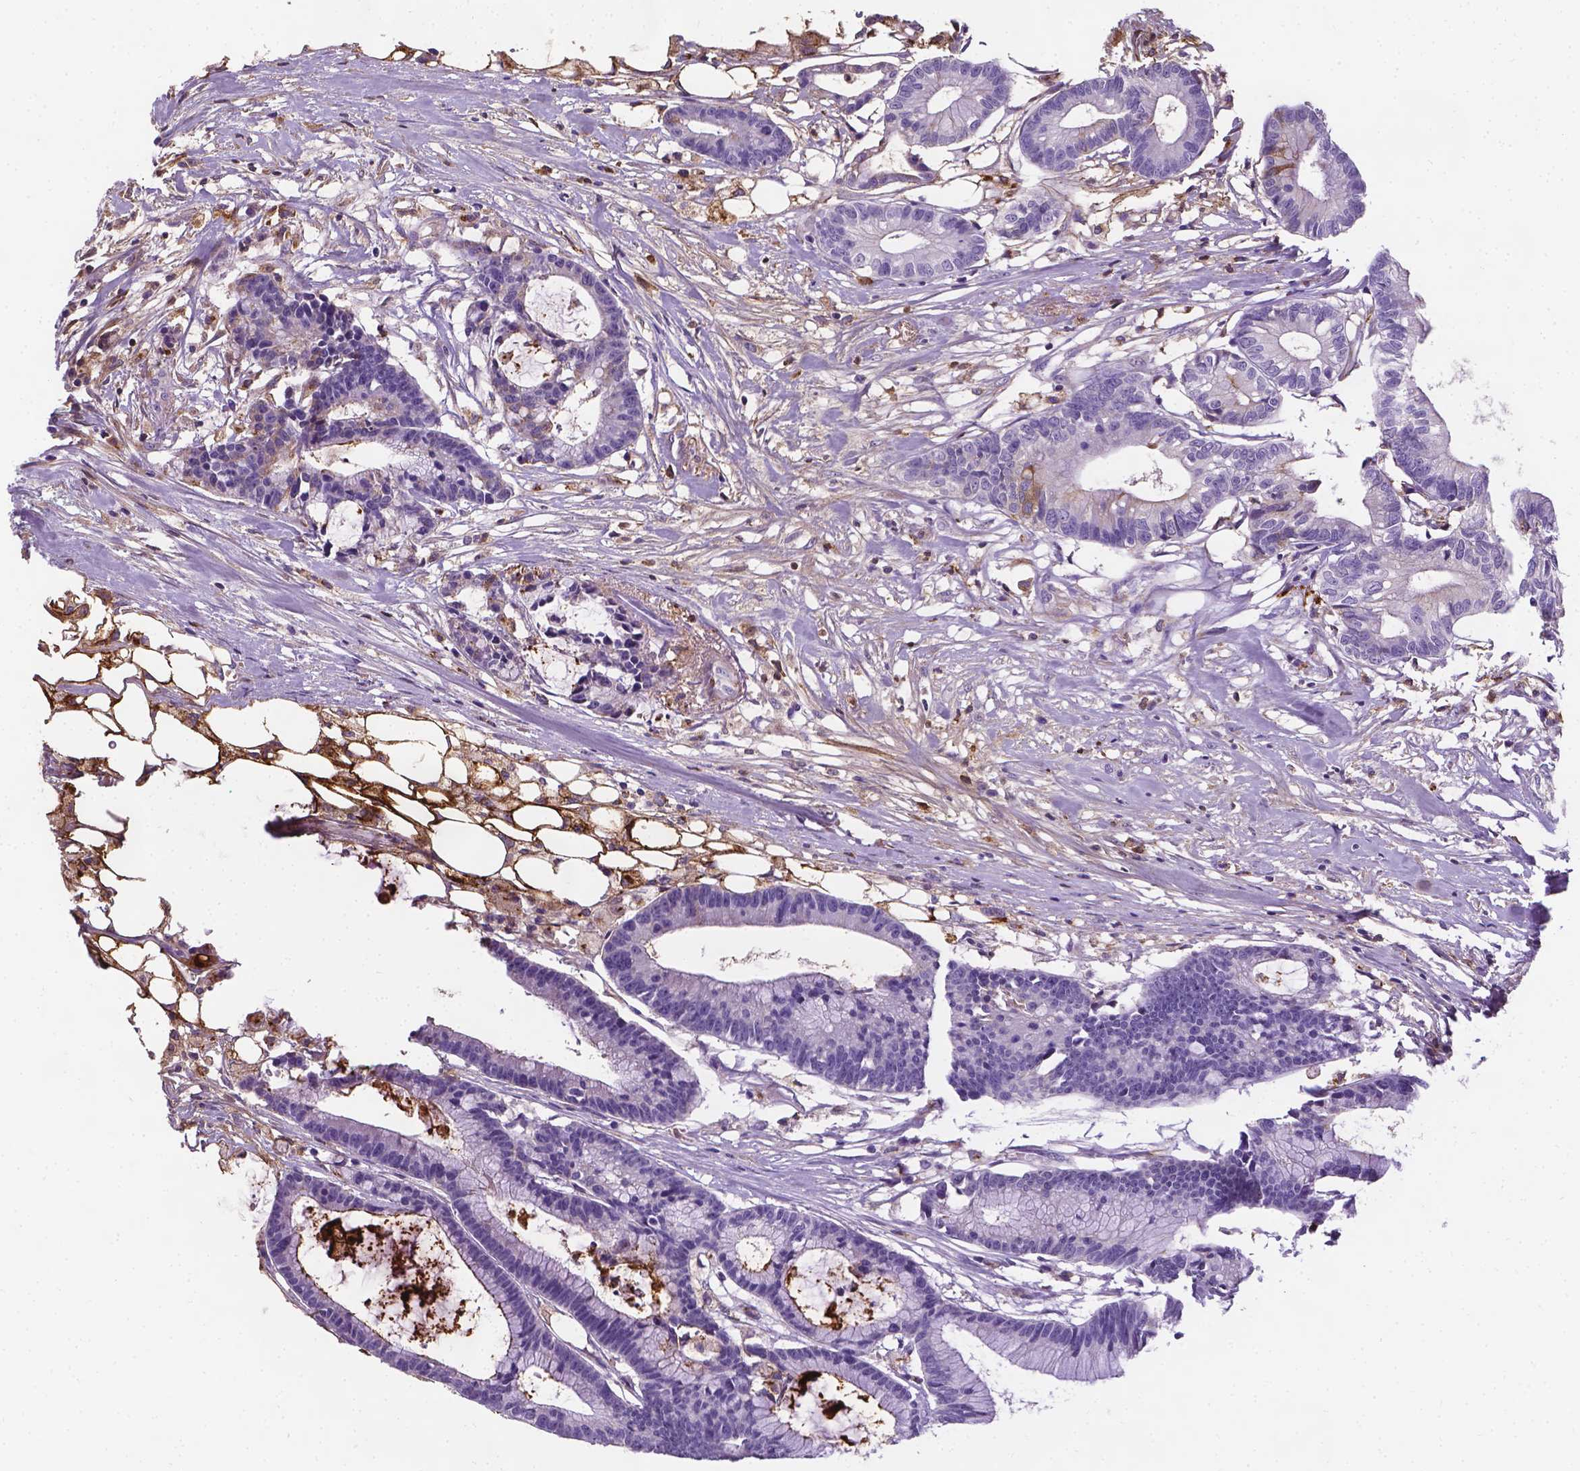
{"staining": {"intensity": "negative", "quantity": "none", "location": "none"}, "tissue": "colorectal cancer", "cell_type": "Tumor cells", "image_type": "cancer", "snomed": [{"axis": "morphology", "description": "Adenocarcinoma, NOS"}, {"axis": "topography", "description": "Colon"}], "caption": "This is a micrograph of immunohistochemistry staining of colorectal cancer, which shows no staining in tumor cells.", "gene": "APOE", "patient": {"sex": "female", "age": 78}}